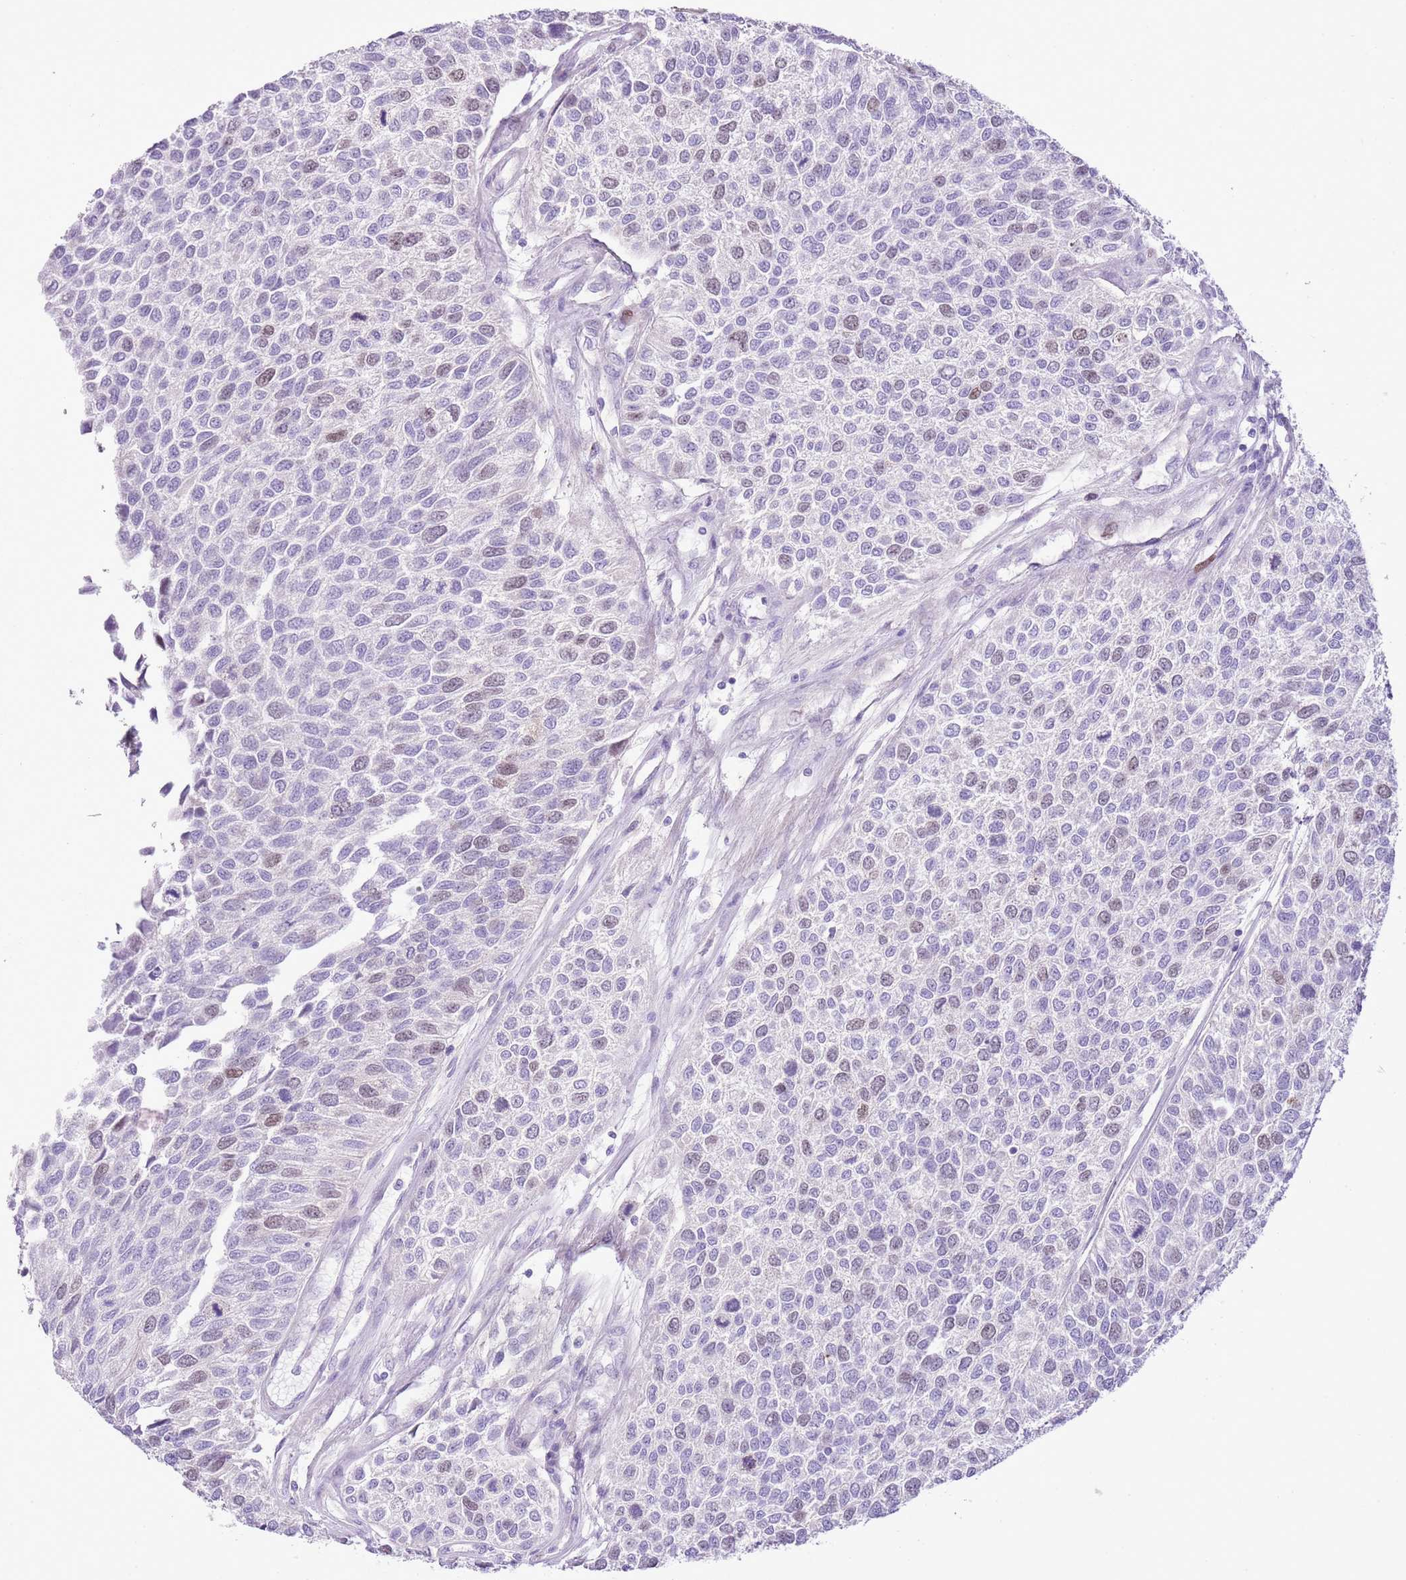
{"staining": {"intensity": "weak", "quantity": "<25%", "location": "nuclear"}, "tissue": "urothelial cancer", "cell_type": "Tumor cells", "image_type": "cancer", "snomed": [{"axis": "morphology", "description": "Urothelial carcinoma, NOS"}, {"axis": "topography", "description": "Urinary bladder"}], "caption": "Human urothelial cancer stained for a protein using immunohistochemistry (IHC) reveals no staining in tumor cells.", "gene": "GMNN", "patient": {"sex": "male", "age": 55}}